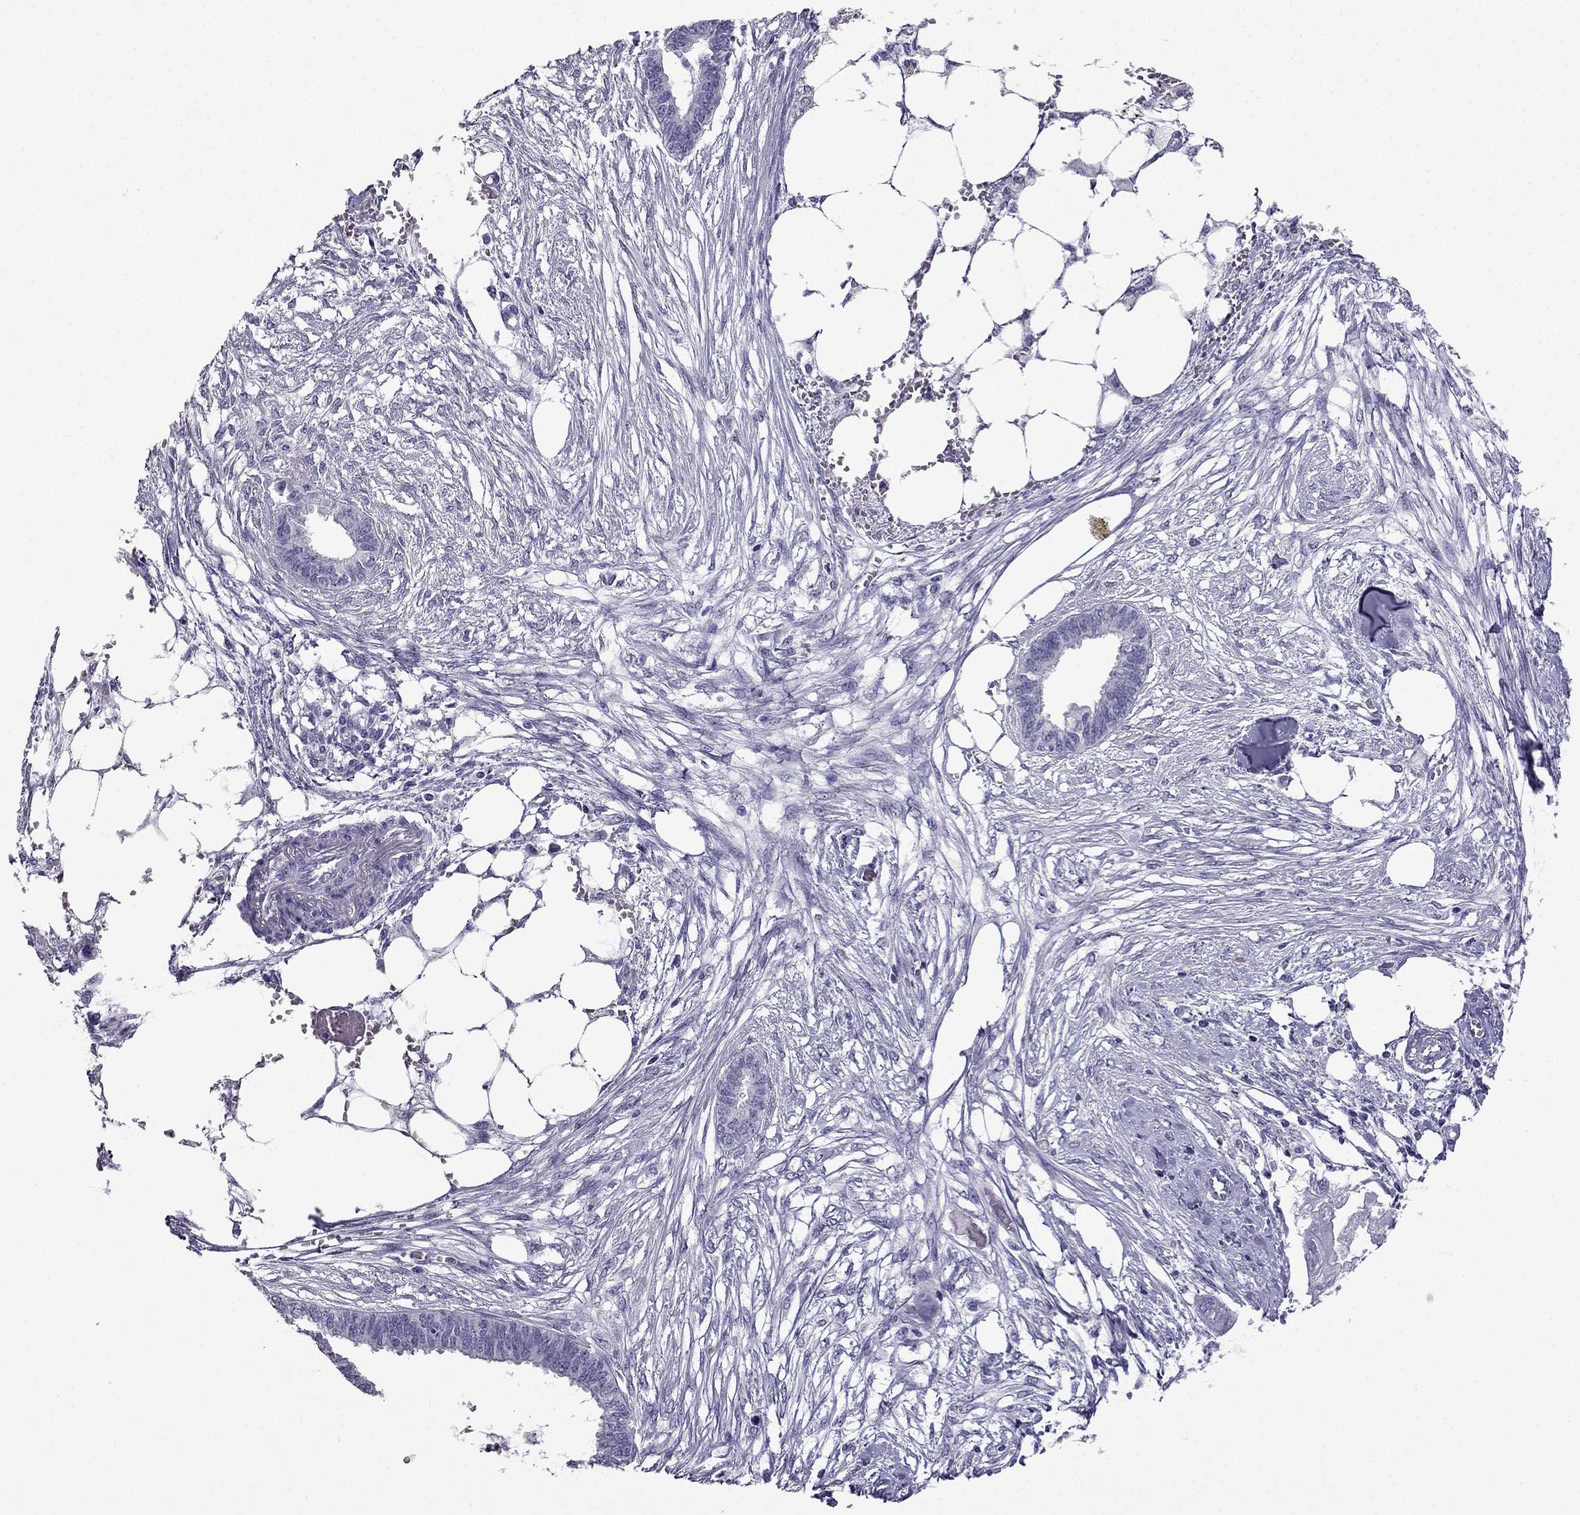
{"staining": {"intensity": "negative", "quantity": "none", "location": "none"}, "tissue": "endometrial cancer", "cell_type": "Tumor cells", "image_type": "cancer", "snomed": [{"axis": "morphology", "description": "Adenocarcinoma, NOS"}, {"axis": "morphology", "description": "Adenocarcinoma, metastatic, NOS"}, {"axis": "topography", "description": "Adipose tissue"}, {"axis": "topography", "description": "Endometrium"}], "caption": "Immunohistochemistry (IHC) image of neoplastic tissue: human endometrial metastatic adenocarcinoma stained with DAB (3,3'-diaminobenzidine) demonstrates no significant protein positivity in tumor cells.", "gene": "CDHR4", "patient": {"sex": "female", "age": 67}}